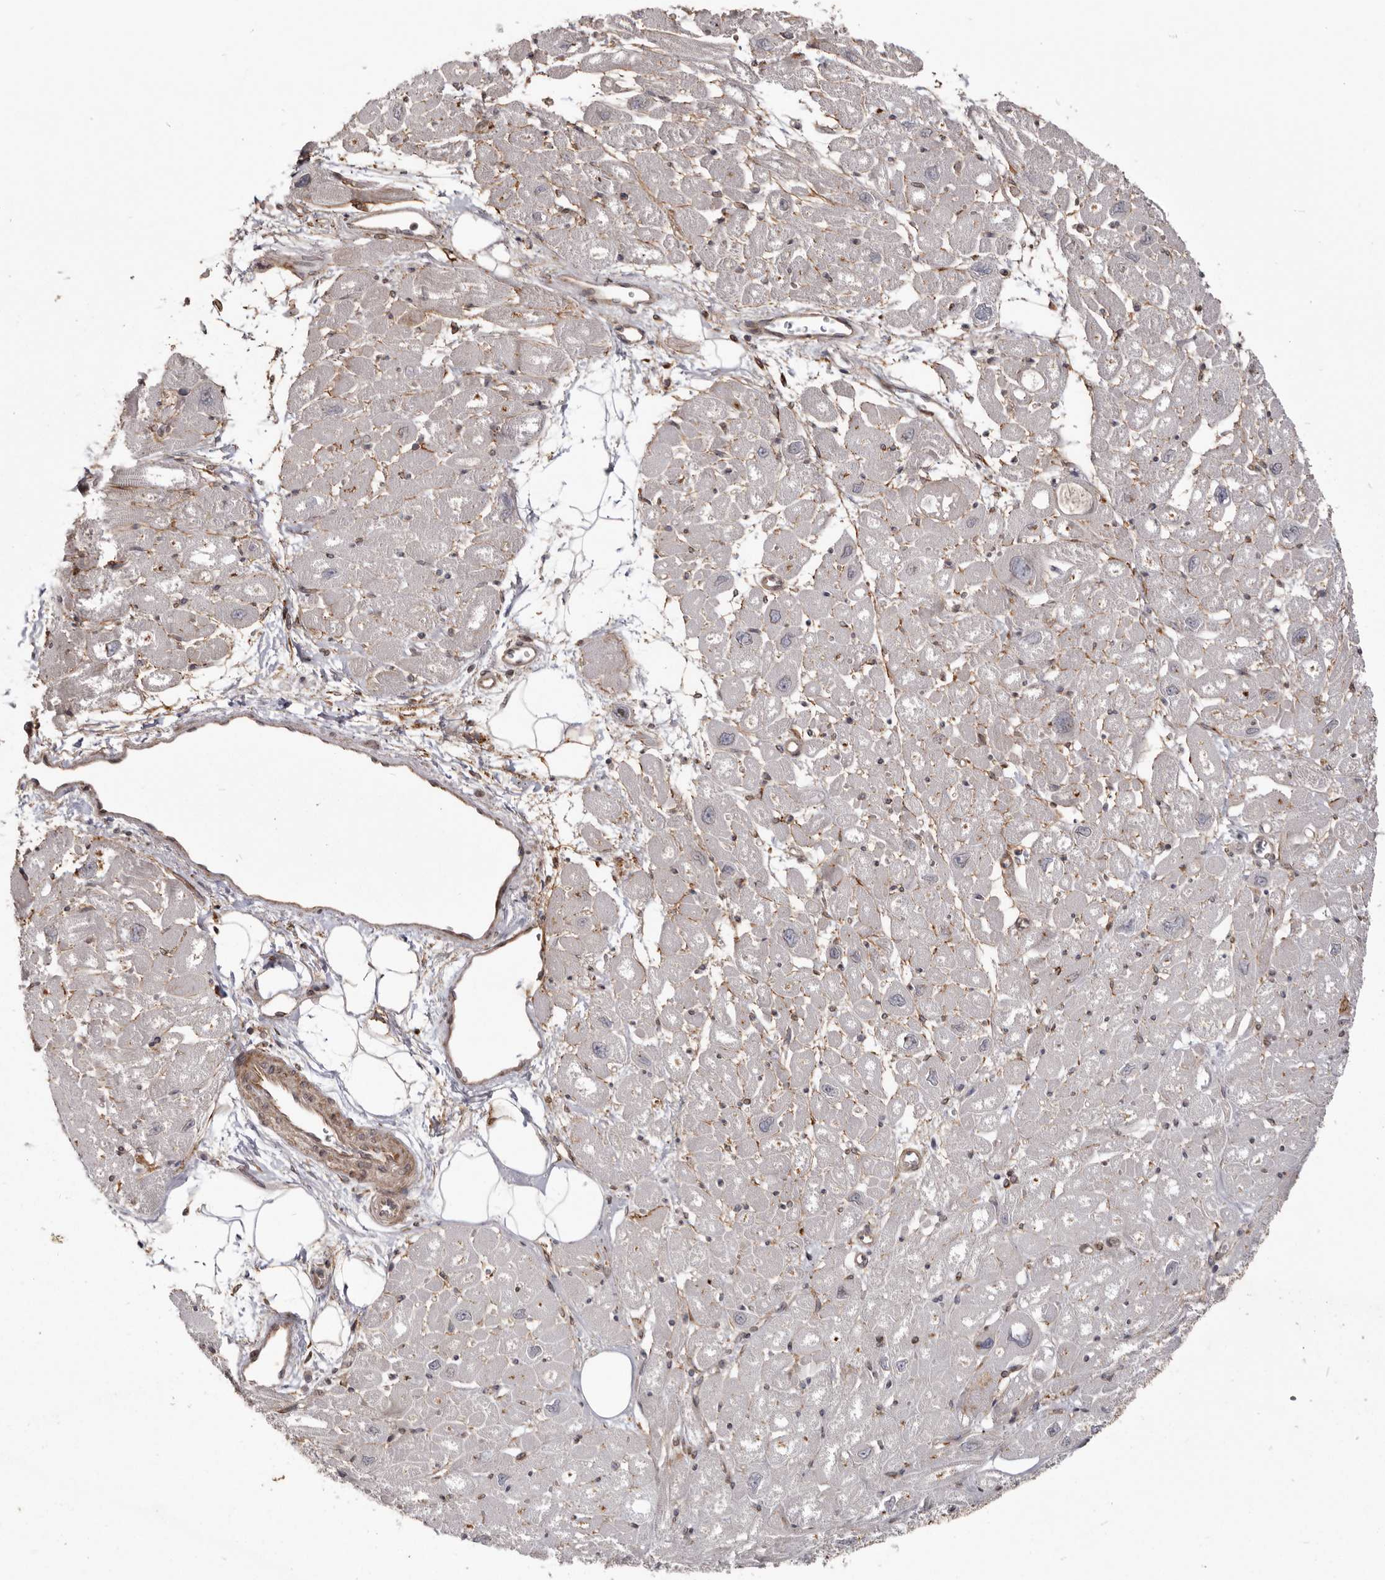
{"staining": {"intensity": "negative", "quantity": "none", "location": "none"}, "tissue": "heart muscle", "cell_type": "Cardiomyocytes", "image_type": "normal", "snomed": [{"axis": "morphology", "description": "Normal tissue, NOS"}, {"axis": "topography", "description": "Heart"}], "caption": "The photomicrograph exhibits no significant staining in cardiomyocytes of heart muscle. (DAB (3,3'-diaminobenzidine) IHC visualized using brightfield microscopy, high magnification).", "gene": "NUP43", "patient": {"sex": "male", "age": 50}}